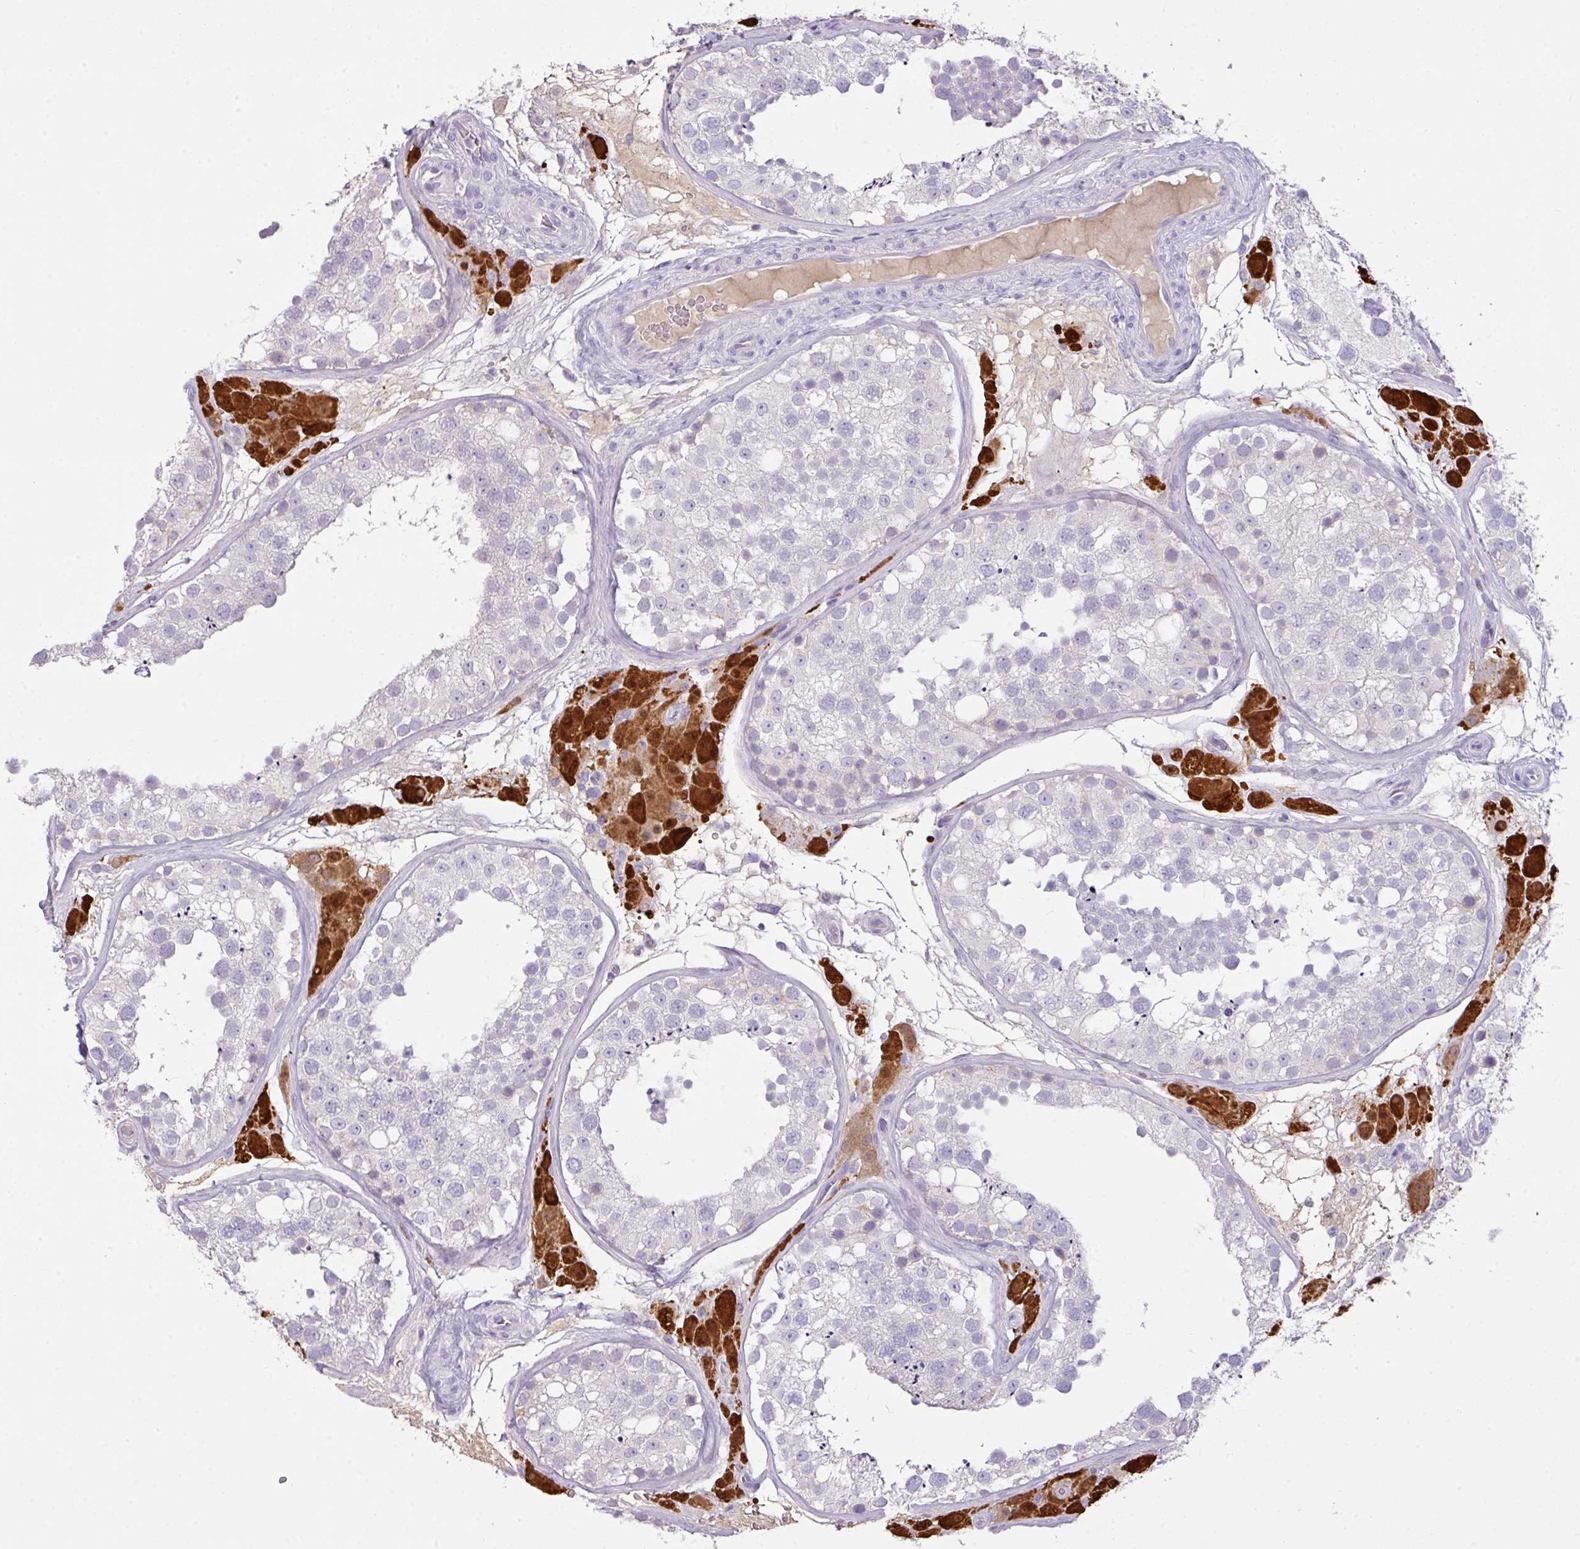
{"staining": {"intensity": "negative", "quantity": "none", "location": "none"}, "tissue": "testis", "cell_type": "Cells in seminiferous ducts", "image_type": "normal", "snomed": [{"axis": "morphology", "description": "Normal tissue, NOS"}, {"axis": "topography", "description": "Testis"}], "caption": "High power microscopy photomicrograph of an immunohistochemistry (IHC) image of benign testis, revealing no significant staining in cells in seminiferous ducts.", "gene": "OR6C6", "patient": {"sex": "male", "age": 26}}